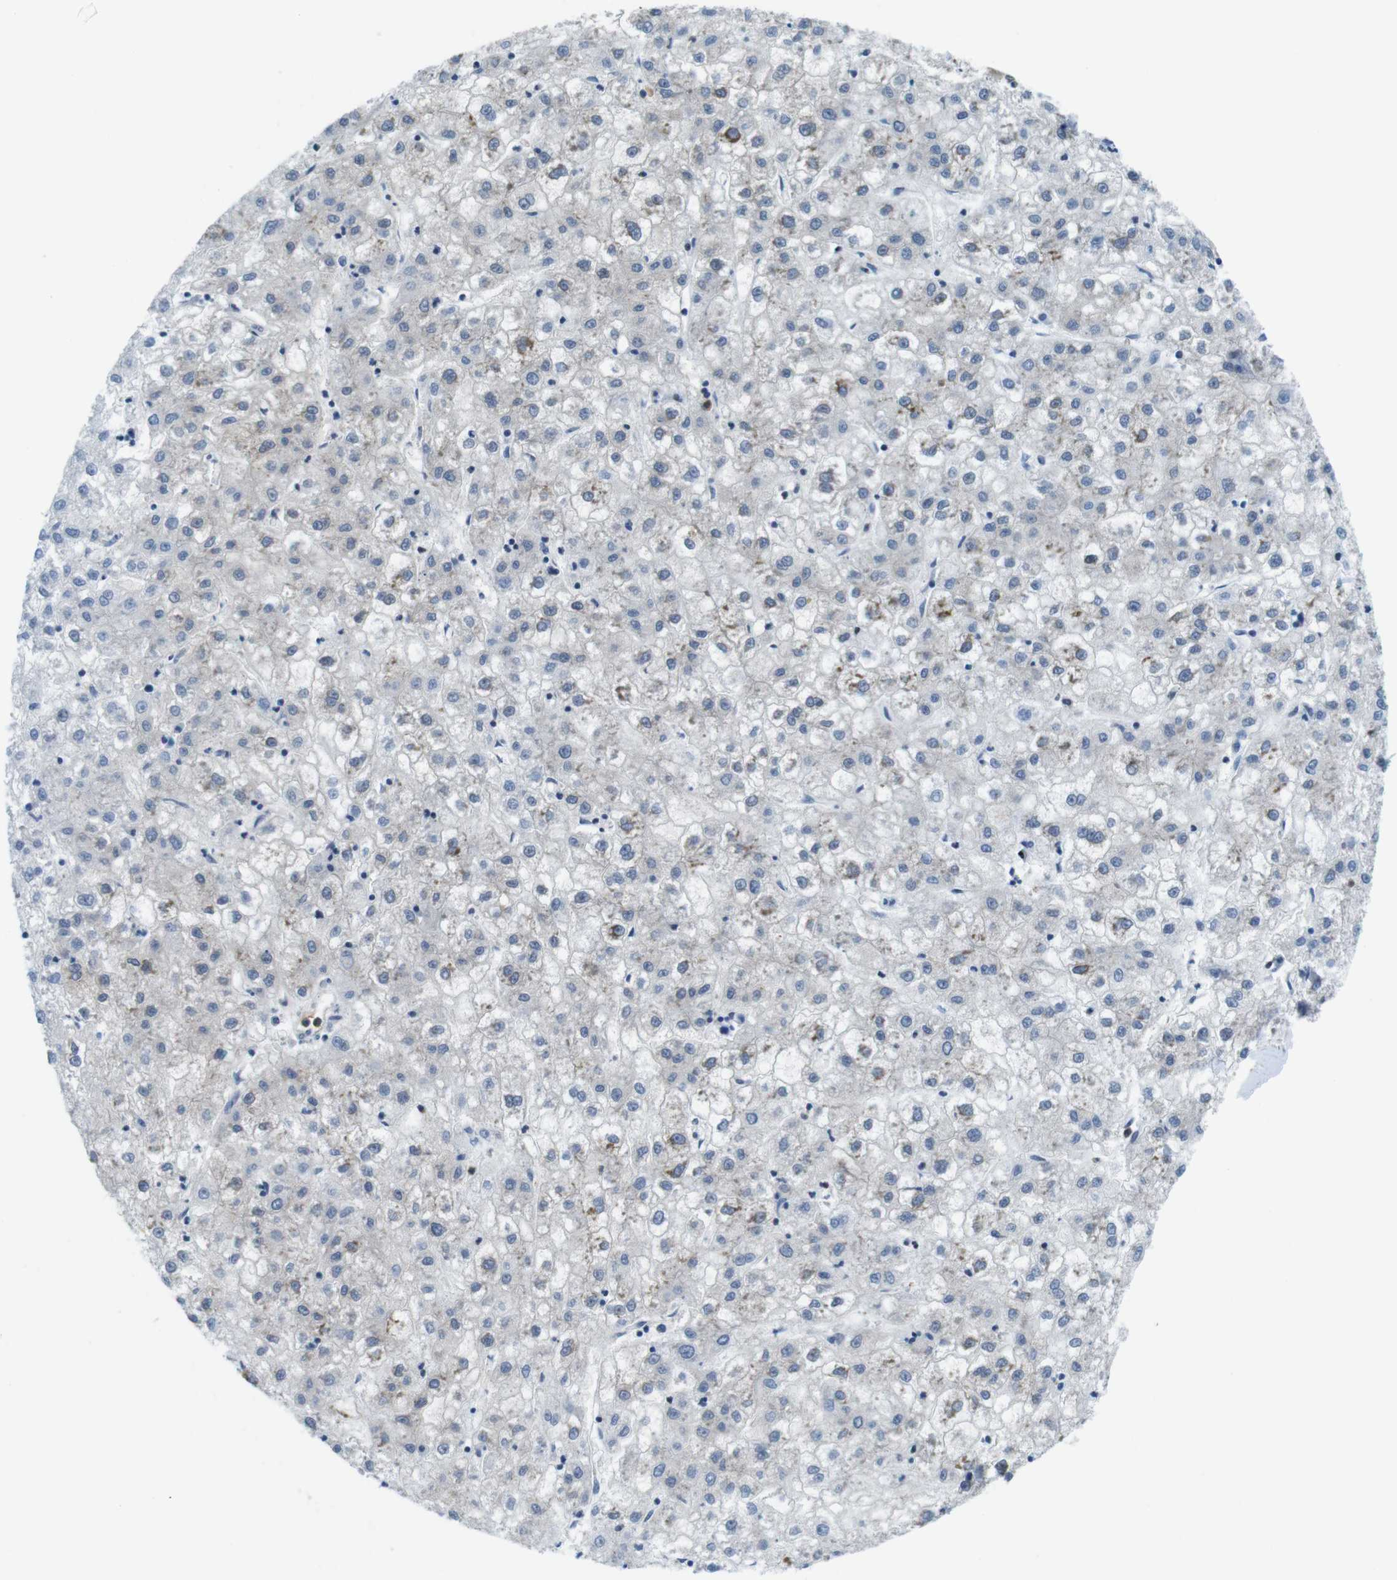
{"staining": {"intensity": "negative", "quantity": "none", "location": "none"}, "tissue": "liver cancer", "cell_type": "Tumor cells", "image_type": "cancer", "snomed": [{"axis": "morphology", "description": "Carcinoma, Hepatocellular, NOS"}, {"axis": "topography", "description": "Liver"}], "caption": "IHC micrograph of human hepatocellular carcinoma (liver) stained for a protein (brown), which reveals no expression in tumor cells.", "gene": "ZDHHC3", "patient": {"sex": "male", "age": 72}}